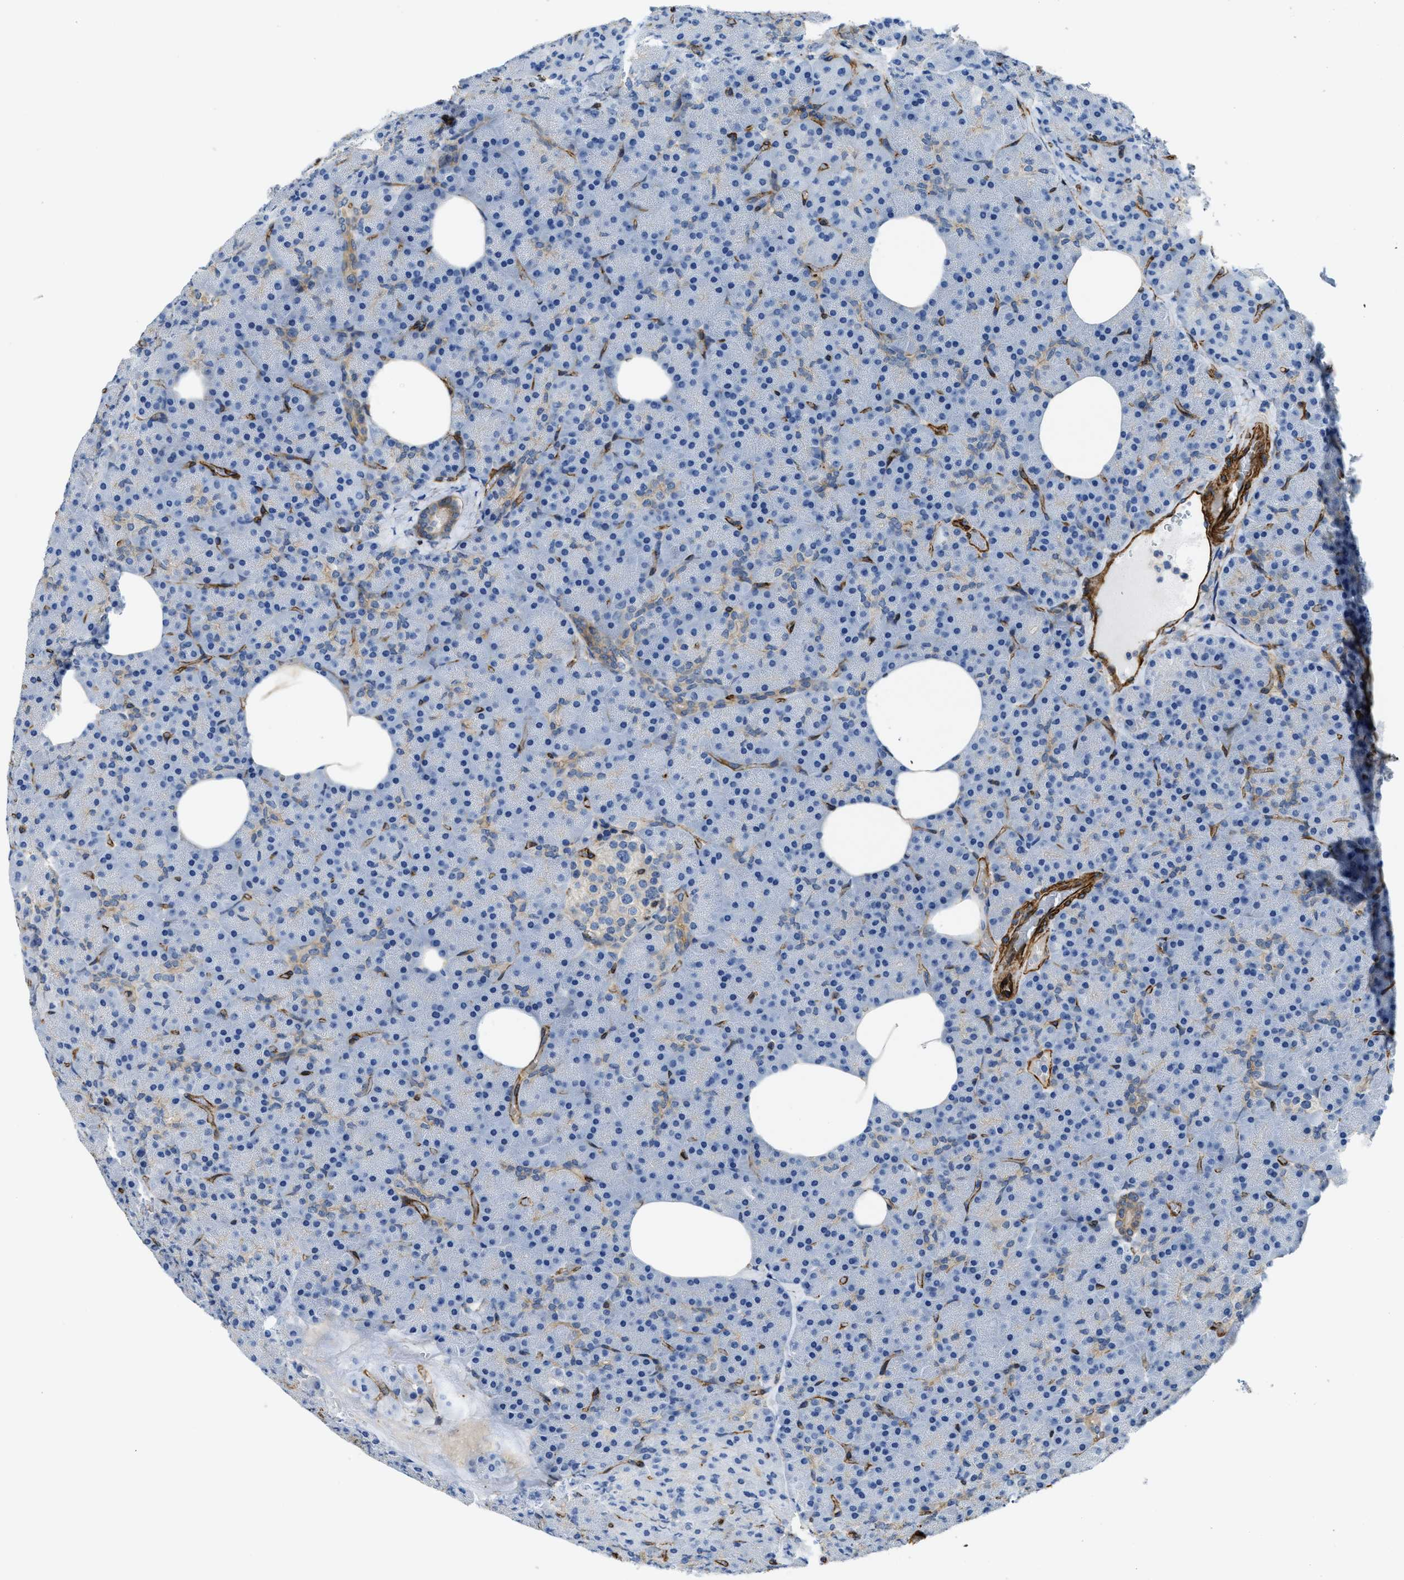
{"staining": {"intensity": "moderate", "quantity": "<25%", "location": "cytoplasmic/membranous"}, "tissue": "pancreas", "cell_type": "Exocrine glandular cells", "image_type": "normal", "snomed": [{"axis": "morphology", "description": "Normal tissue, NOS"}, {"axis": "morphology", "description": "Carcinoid, malignant, NOS"}, {"axis": "topography", "description": "Pancreas"}], "caption": "High-power microscopy captured an immunohistochemistry micrograph of unremarkable pancreas, revealing moderate cytoplasmic/membranous expression in approximately <25% of exocrine glandular cells.", "gene": "NAB1", "patient": {"sex": "female", "age": 35}}